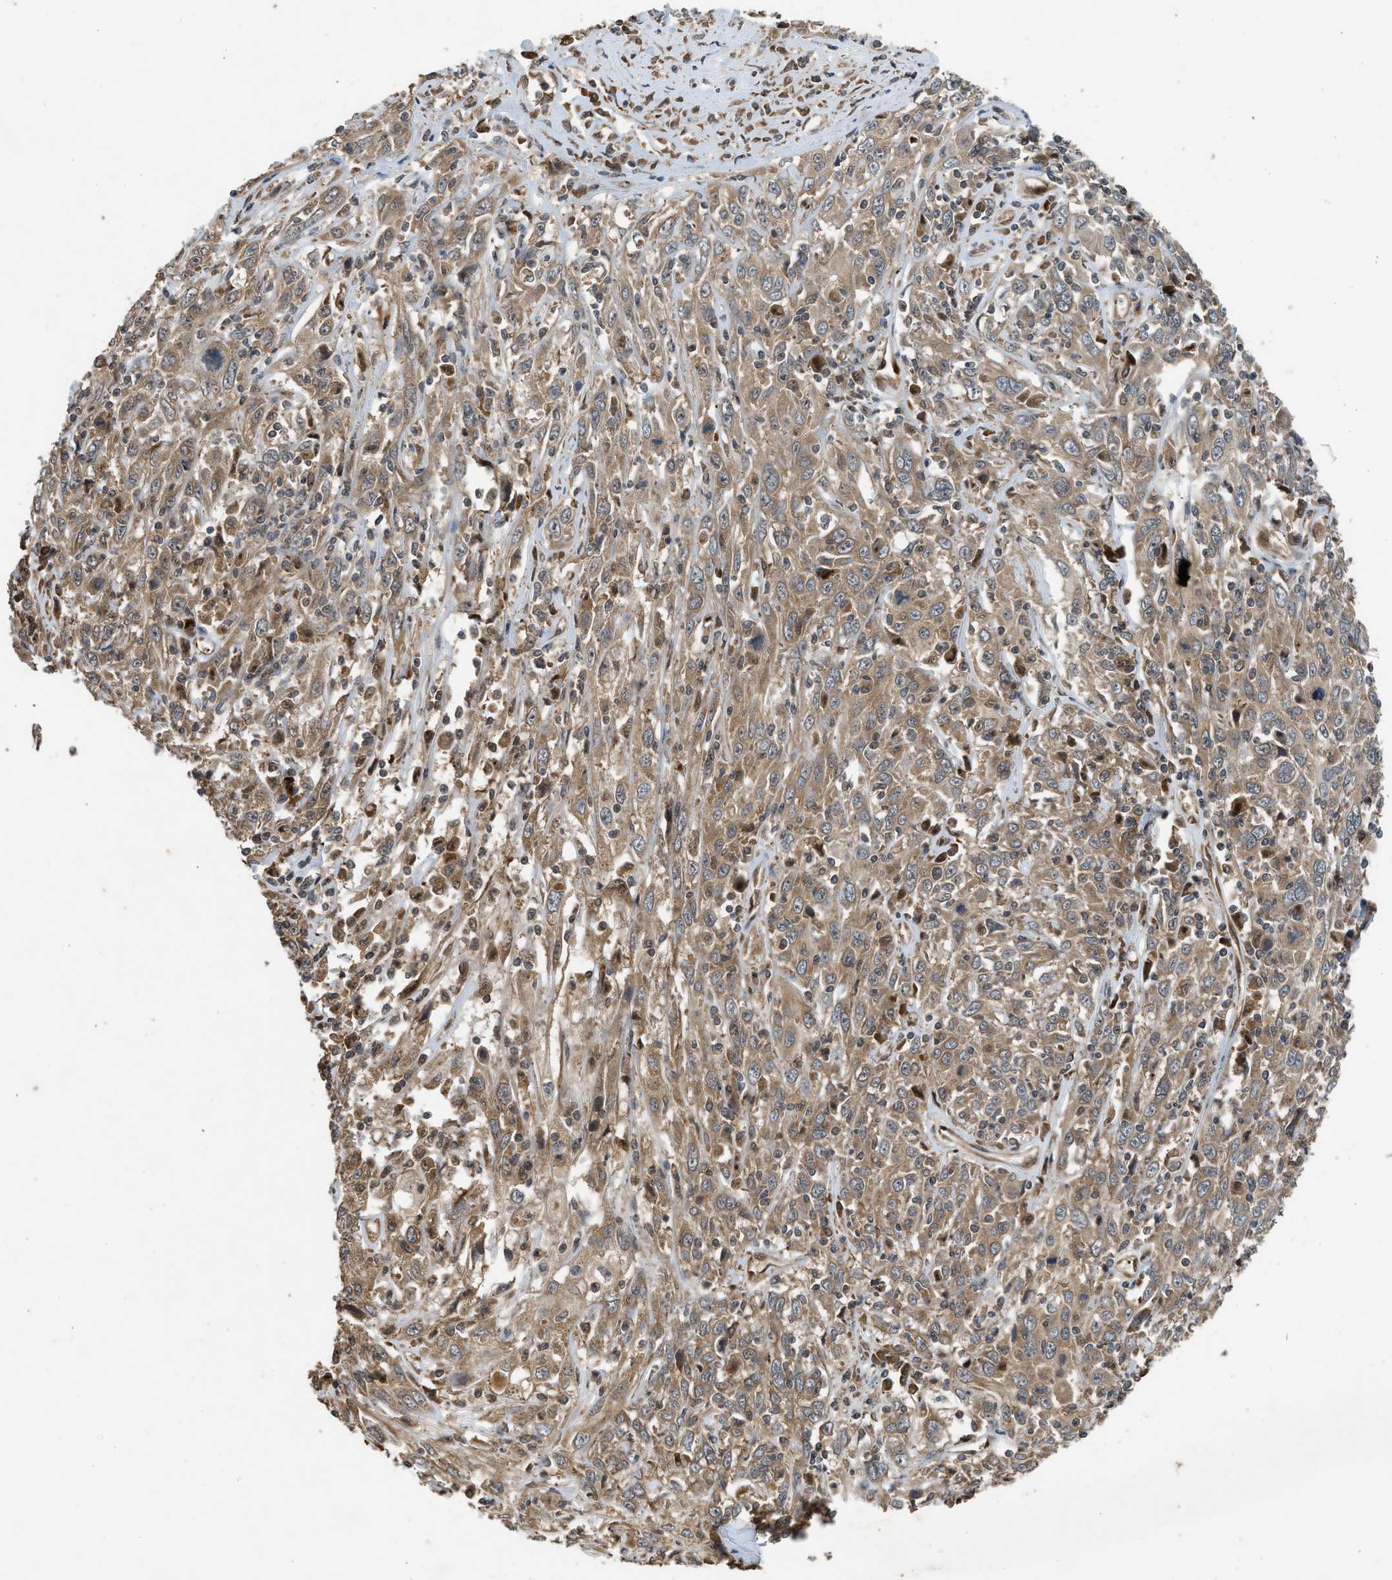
{"staining": {"intensity": "moderate", "quantity": ">75%", "location": "cytoplasmic/membranous"}, "tissue": "cervical cancer", "cell_type": "Tumor cells", "image_type": "cancer", "snomed": [{"axis": "morphology", "description": "Squamous cell carcinoma, NOS"}, {"axis": "topography", "description": "Cervix"}], "caption": "The micrograph displays immunohistochemical staining of cervical cancer (squamous cell carcinoma). There is moderate cytoplasmic/membranous staining is appreciated in about >75% of tumor cells.", "gene": "TXNL1", "patient": {"sex": "female", "age": 46}}